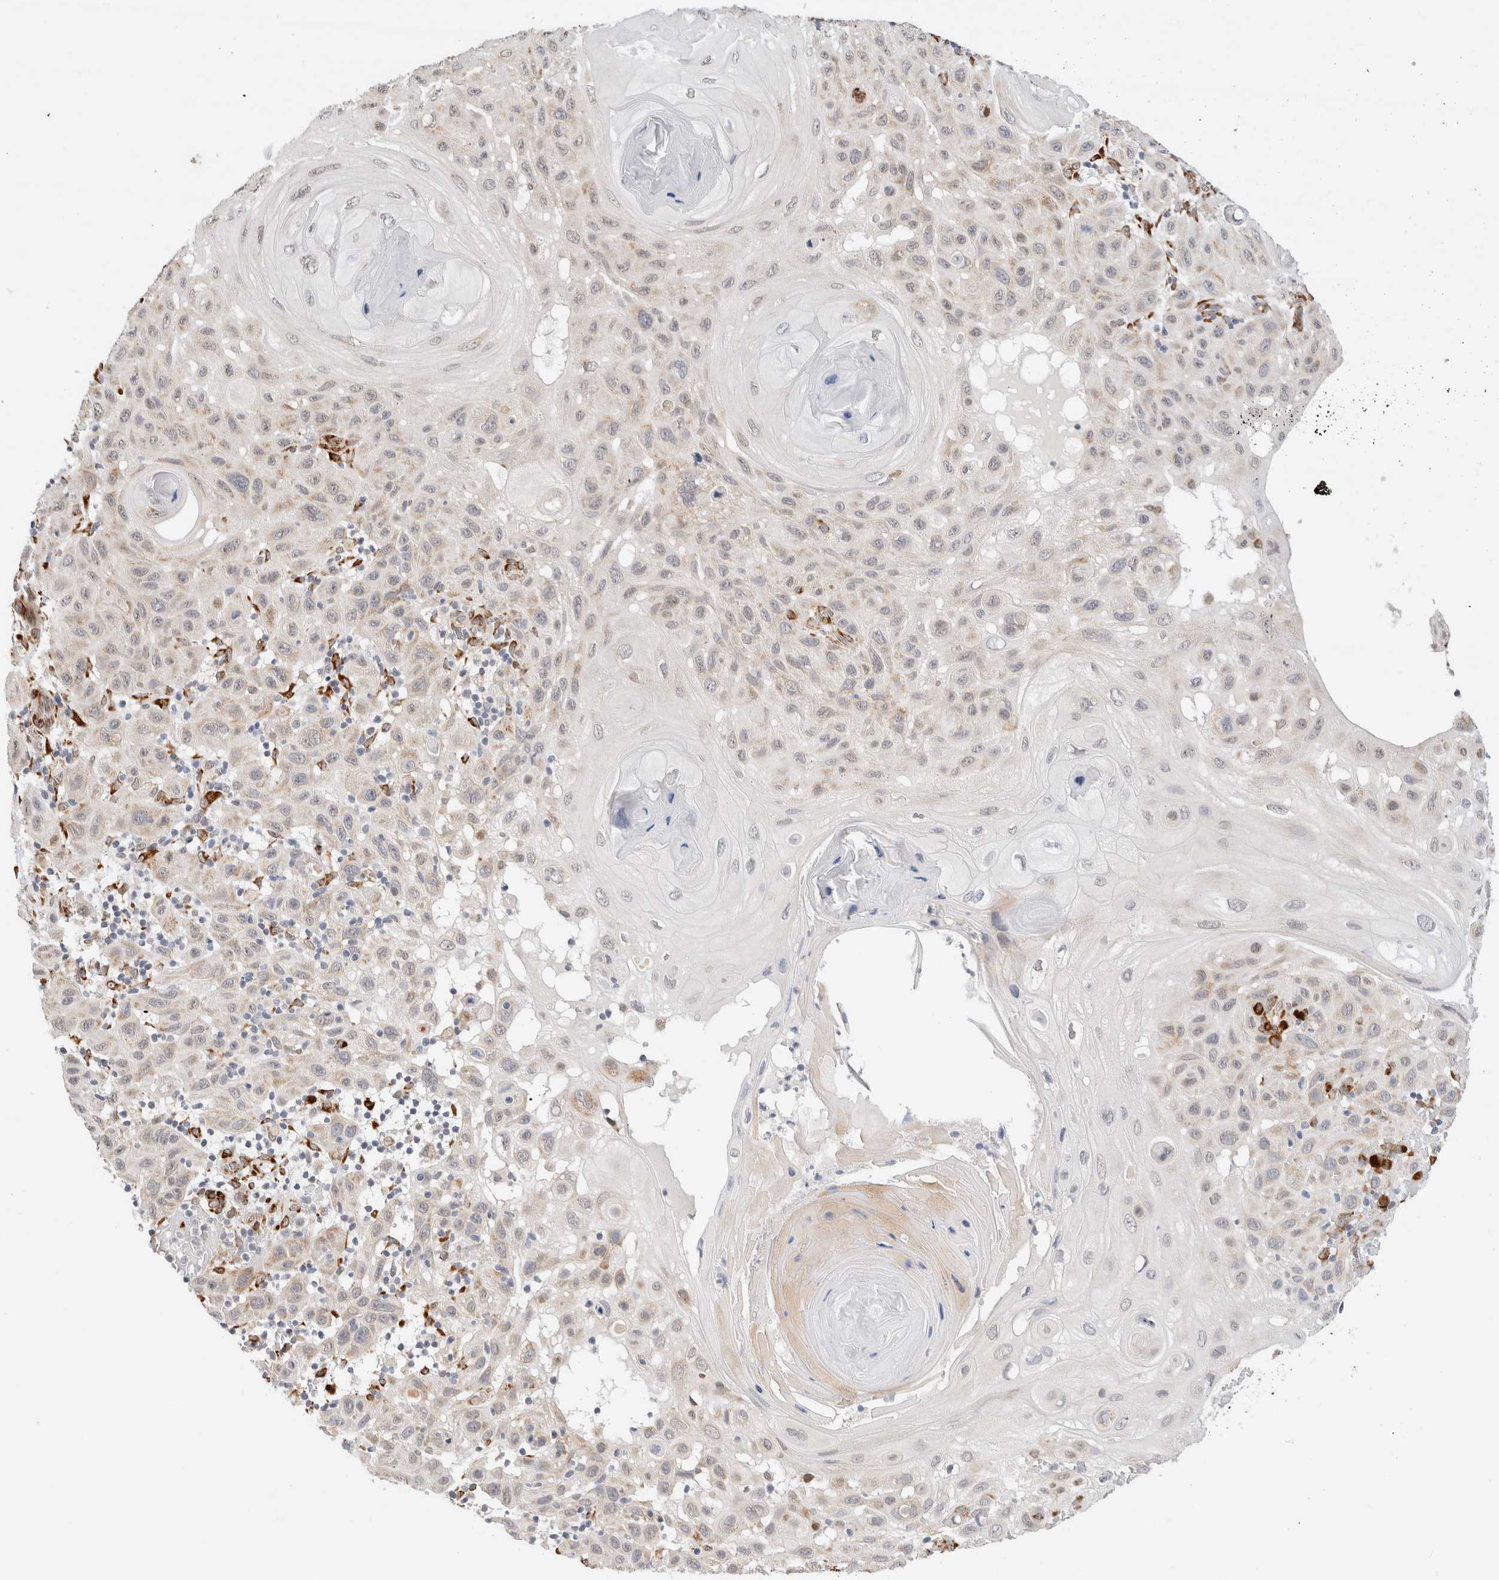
{"staining": {"intensity": "weak", "quantity": "25%-75%", "location": "cytoplasmic/membranous"}, "tissue": "skin cancer", "cell_type": "Tumor cells", "image_type": "cancer", "snomed": [{"axis": "morphology", "description": "Normal tissue, NOS"}, {"axis": "morphology", "description": "Squamous cell carcinoma, NOS"}, {"axis": "topography", "description": "Skin"}], "caption": "Immunohistochemistry (IHC) (DAB (3,3'-diaminobenzidine)) staining of squamous cell carcinoma (skin) shows weak cytoplasmic/membranous protein staining in about 25%-75% of tumor cells.", "gene": "HDLBP", "patient": {"sex": "female", "age": 96}}